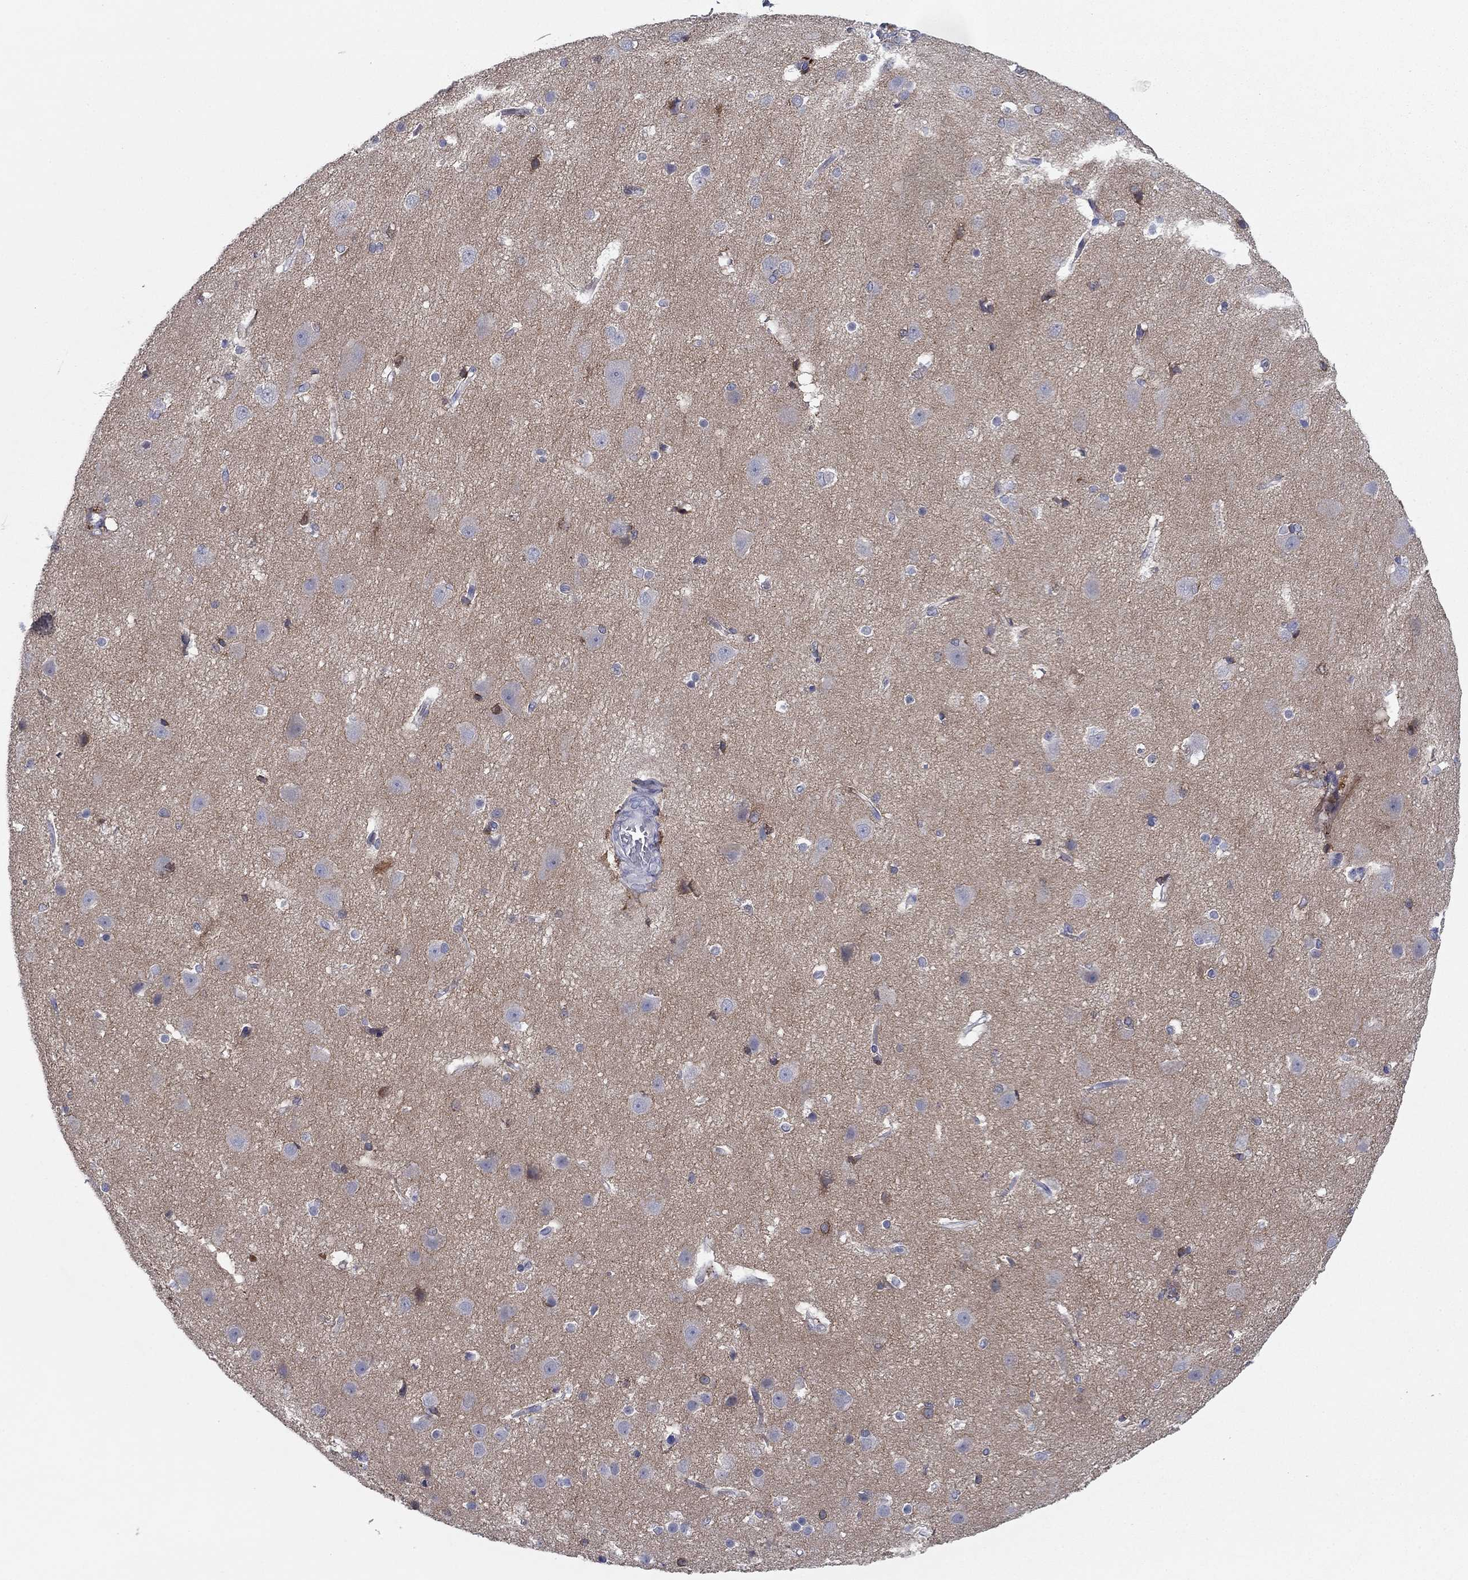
{"staining": {"intensity": "negative", "quantity": "none", "location": "none"}, "tissue": "cerebral cortex", "cell_type": "Endothelial cells", "image_type": "normal", "snomed": [{"axis": "morphology", "description": "Normal tissue, NOS"}, {"axis": "topography", "description": "Cerebral cortex"}], "caption": "Human cerebral cortex stained for a protein using immunohistochemistry (IHC) displays no expression in endothelial cells.", "gene": "CNTNAP4", "patient": {"sex": "male", "age": 37}}